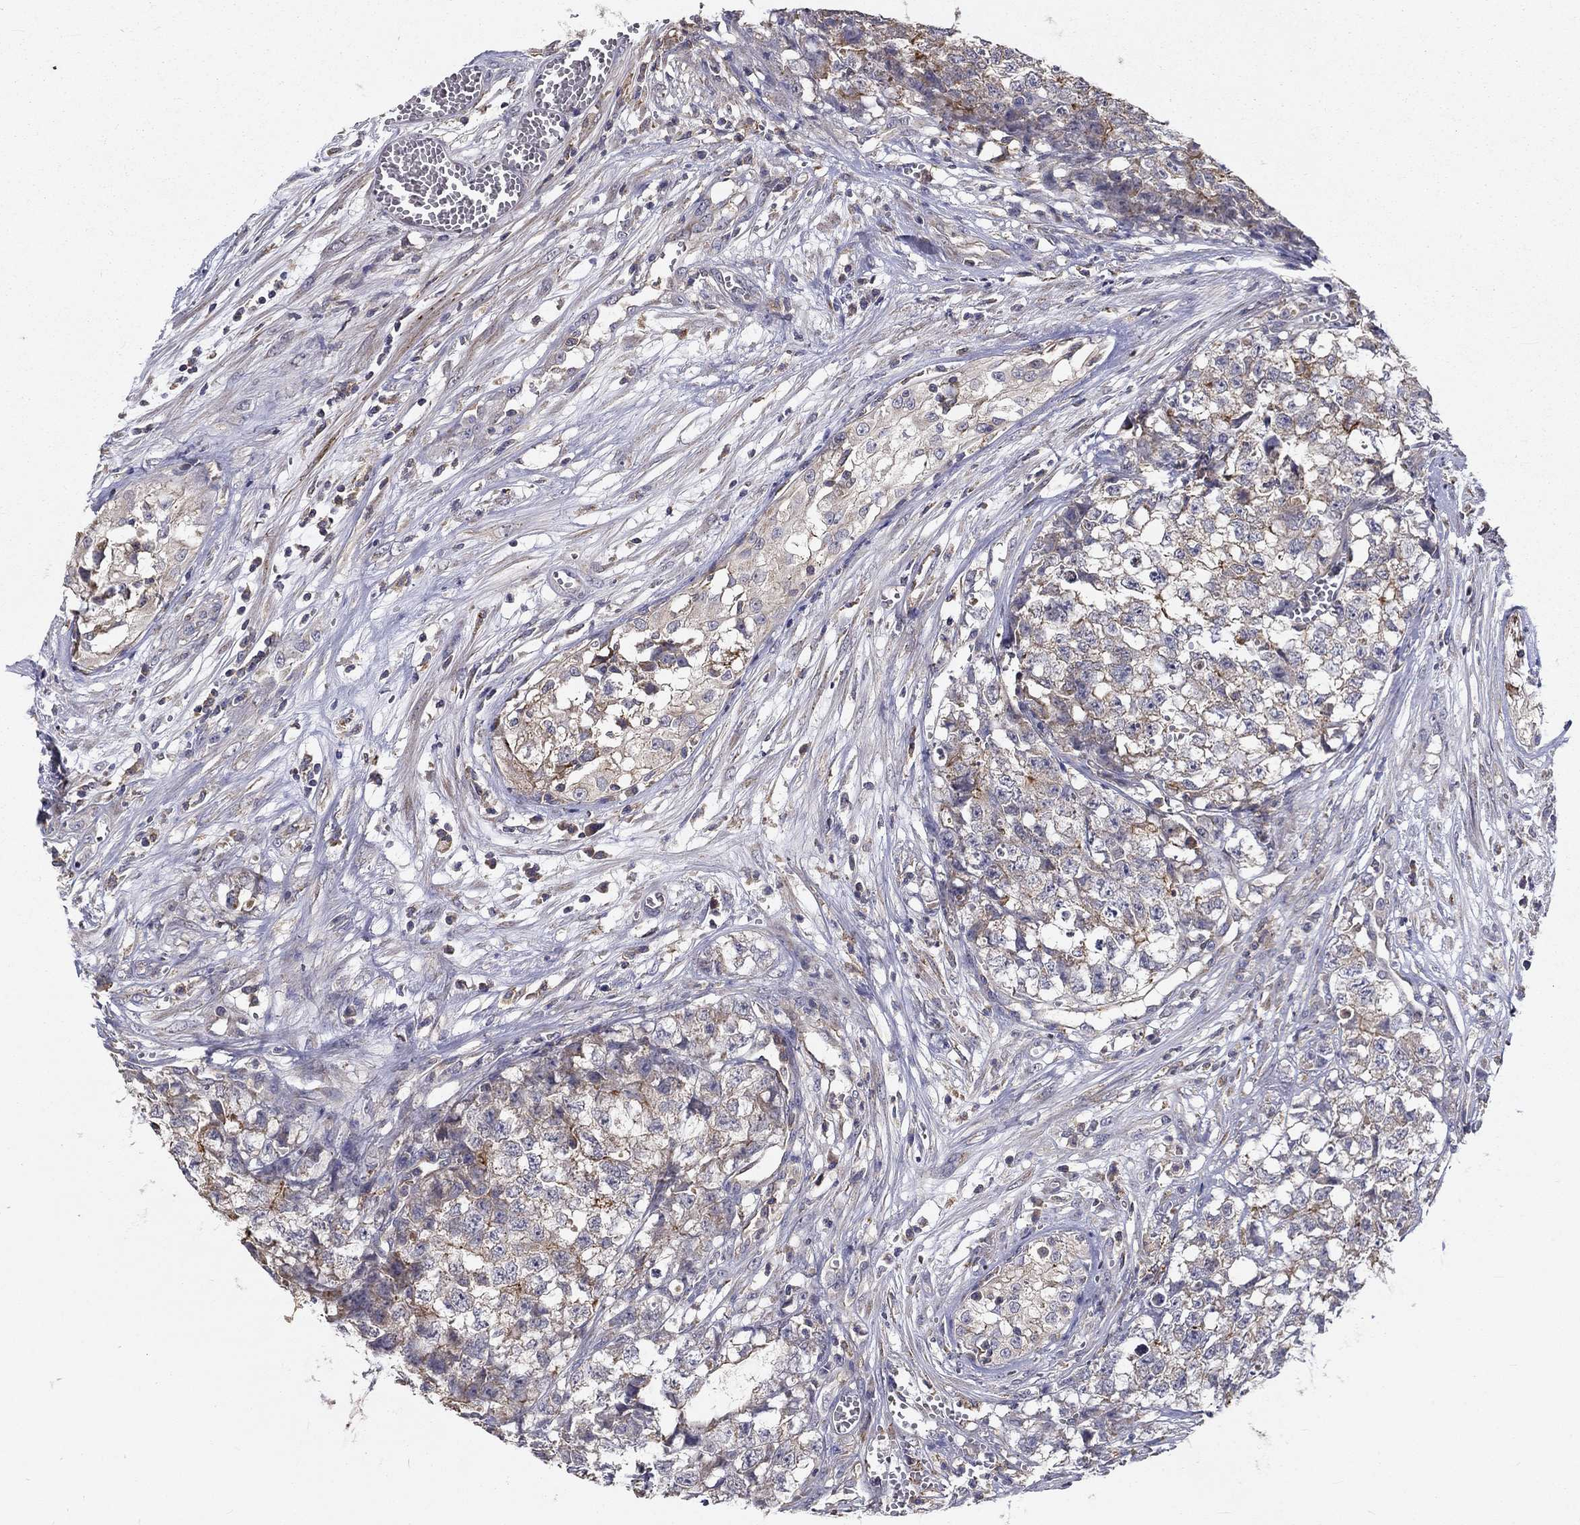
{"staining": {"intensity": "weak", "quantity": "<25%", "location": "cytoplasmic/membranous"}, "tissue": "testis cancer", "cell_type": "Tumor cells", "image_type": "cancer", "snomed": [{"axis": "morphology", "description": "Seminoma, NOS"}, {"axis": "morphology", "description": "Carcinoma, Embryonal, NOS"}, {"axis": "topography", "description": "Testis"}], "caption": "Human testis cancer (embryonal carcinoma) stained for a protein using immunohistochemistry demonstrates no staining in tumor cells.", "gene": "ALDH4A1", "patient": {"sex": "male", "age": 22}}